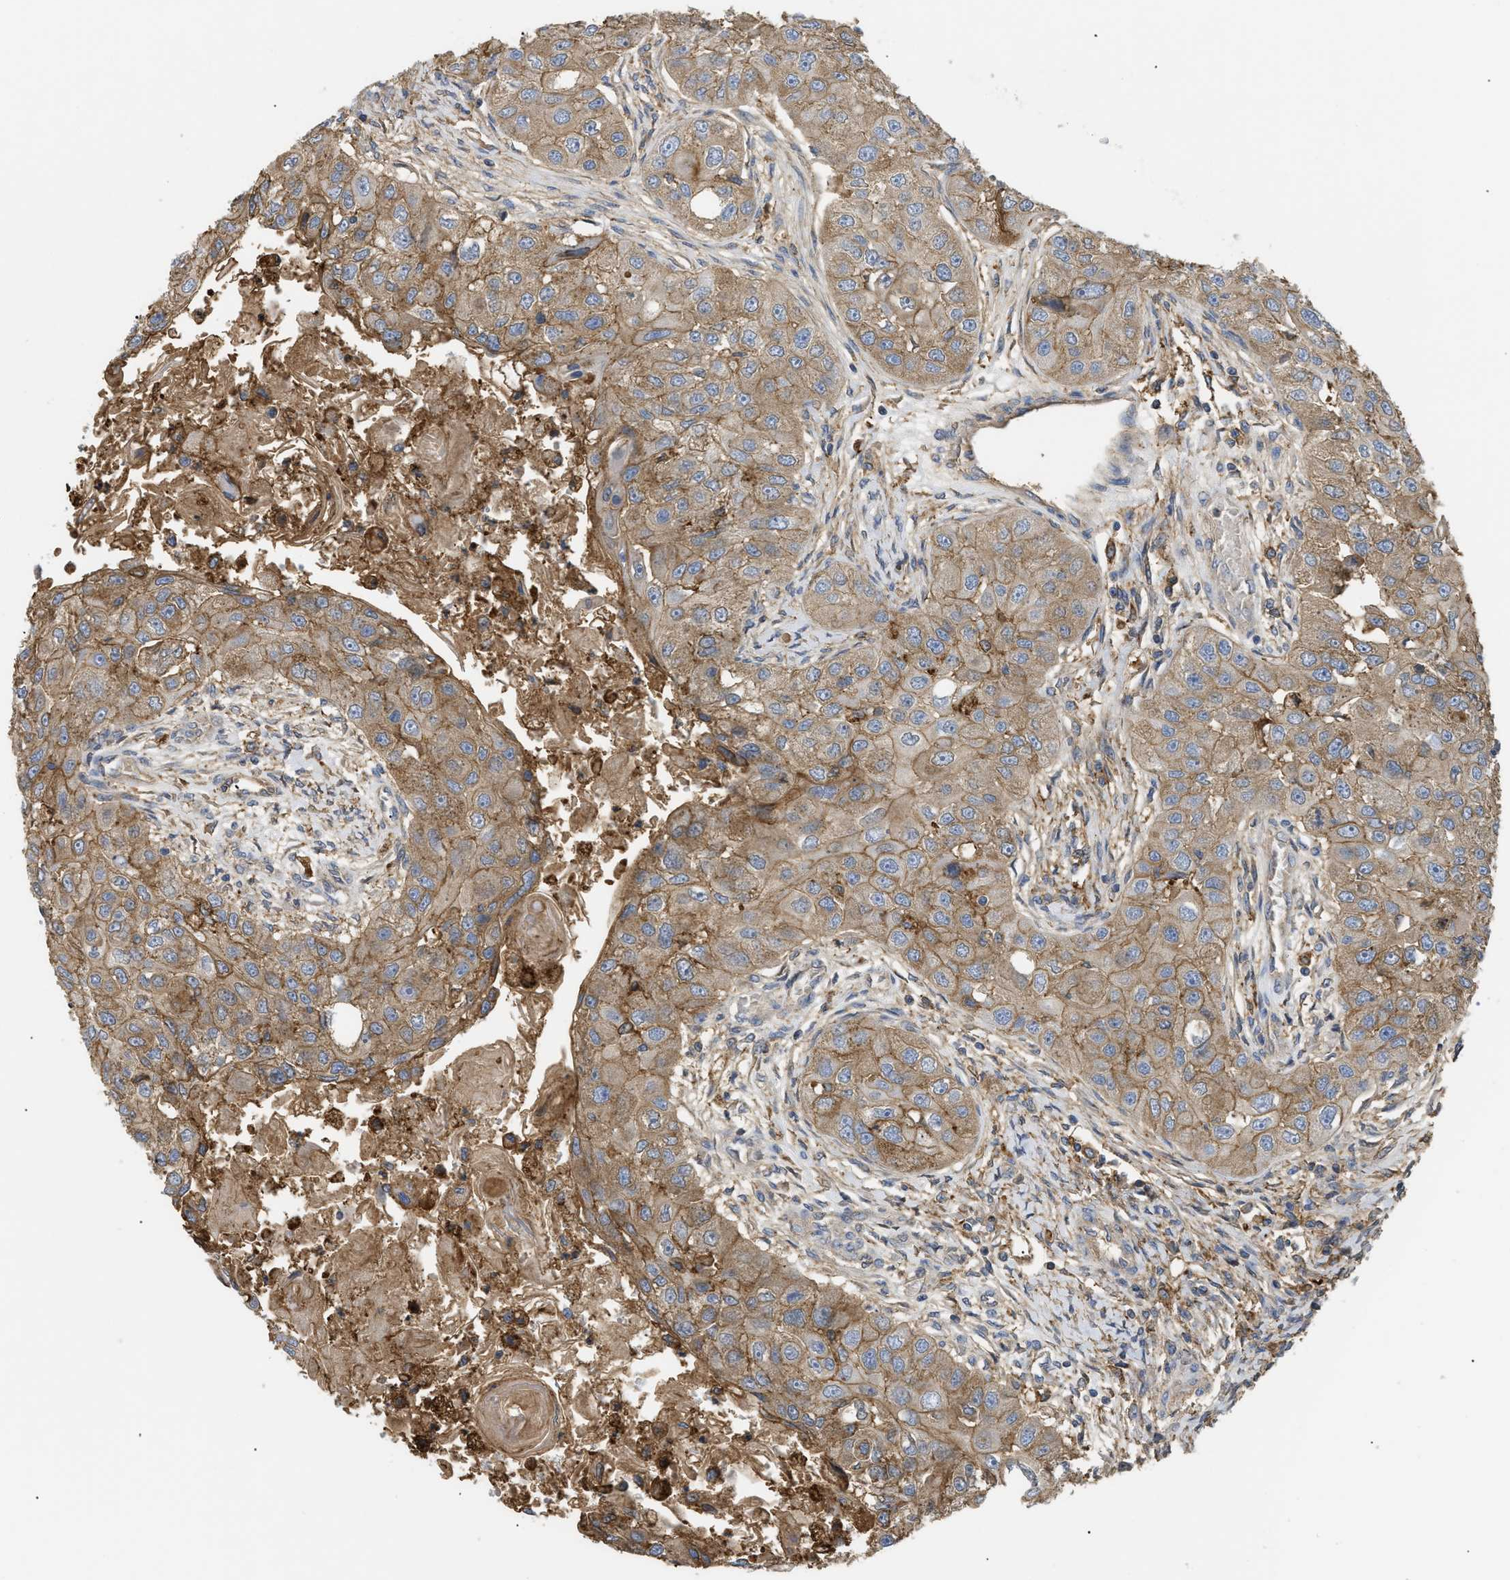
{"staining": {"intensity": "moderate", "quantity": ">75%", "location": "cytoplasmic/membranous"}, "tissue": "head and neck cancer", "cell_type": "Tumor cells", "image_type": "cancer", "snomed": [{"axis": "morphology", "description": "Normal tissue, NOS"}, {"axis": "morphology", "description": "Squamous cell carcinoma, NOS"}, {"axis": "topography", "description": "Skeletal muscle"}, {"axis": "topography", "description": "Head-Neck"}], "caption": "Immunohistochemical staining of head and neck cancer reveals medium levels of moderate cytoplasmic/membranous staining in about >75% of tumor cells.", "gene": "ANXA4", "patient": {"sex": "male", "age": 51}}